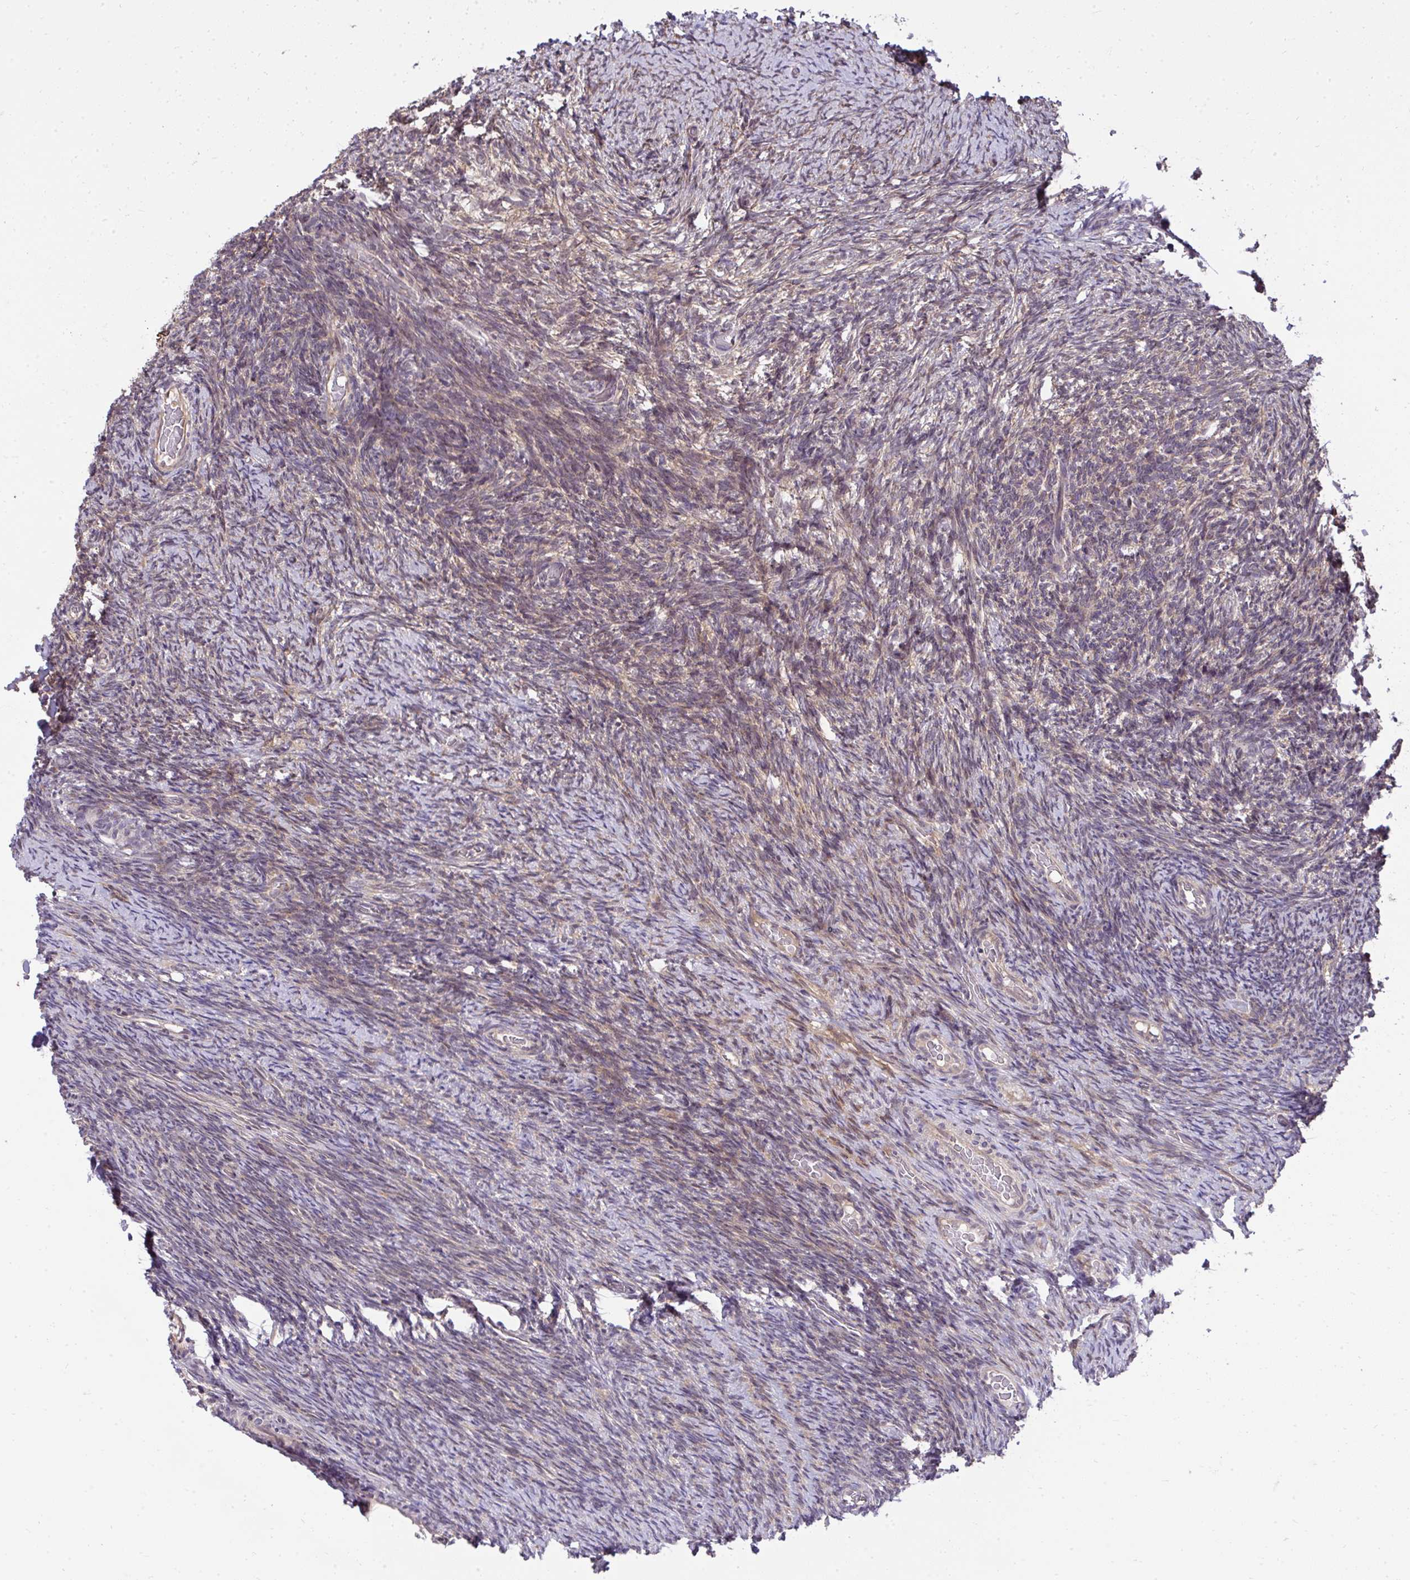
{"staining": {"intensity": "weak", "quantity": "25%-75%", "location": "cytoplasmic/membranous"}, "tissue": "ovary", "cell_type": "Ovarian stroma cells", "image_type": "normal", "snomed": [{"axis": "morphology", "description": "Normal tissue, NOS"}, {"axis": "topography", "description": "Ovary"}], "caption": "A brown stain labels weak cytoplasmic/membranous expression of a protein in ovarian stroma cells of unremarkable ovary.", "gene": "RDH14", "patient": {"sex": "female", "age": 34}}